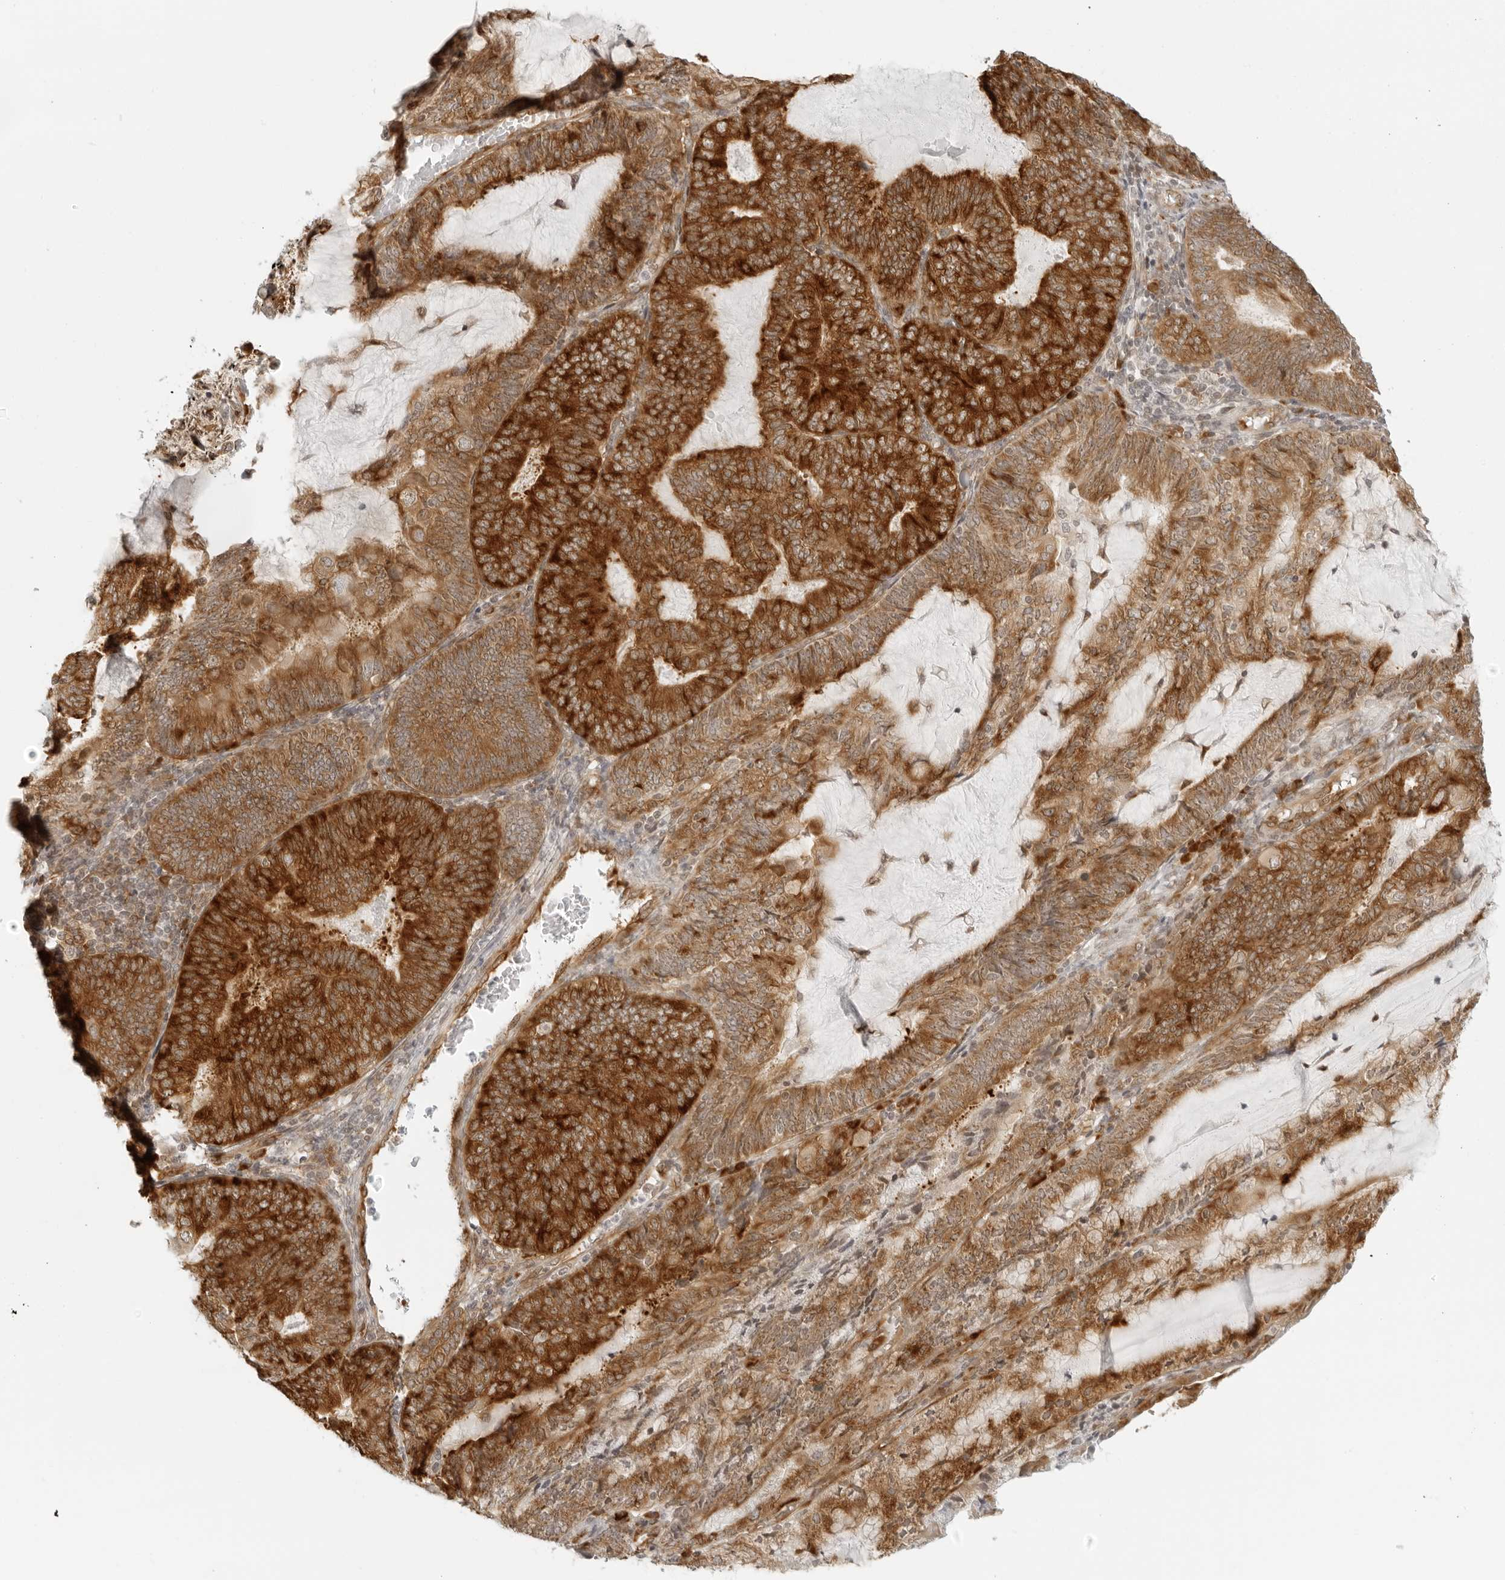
{"staining": {"intensity": "strong", "quantity": ">75%", "location": "cytoplasmic/membranous"}, "tissue": "endometrial cancer", "cell_type": "Tumor cells", "image_type": "cancer", "snomed": [{"axis": "morphology", "description": "Adenocarcinoma, NOS"}, {"axis": "topography", "description": "Endometrium"}], "caption": "Protein expression by immunohistochemistry shows strong cytoplasmic/membranous expression in about >75% of tumor cells in endometrial cancer (adenocarcinoma).", "gene": "EIF4G1", "patient": {"sex": "female", "age": 81}}